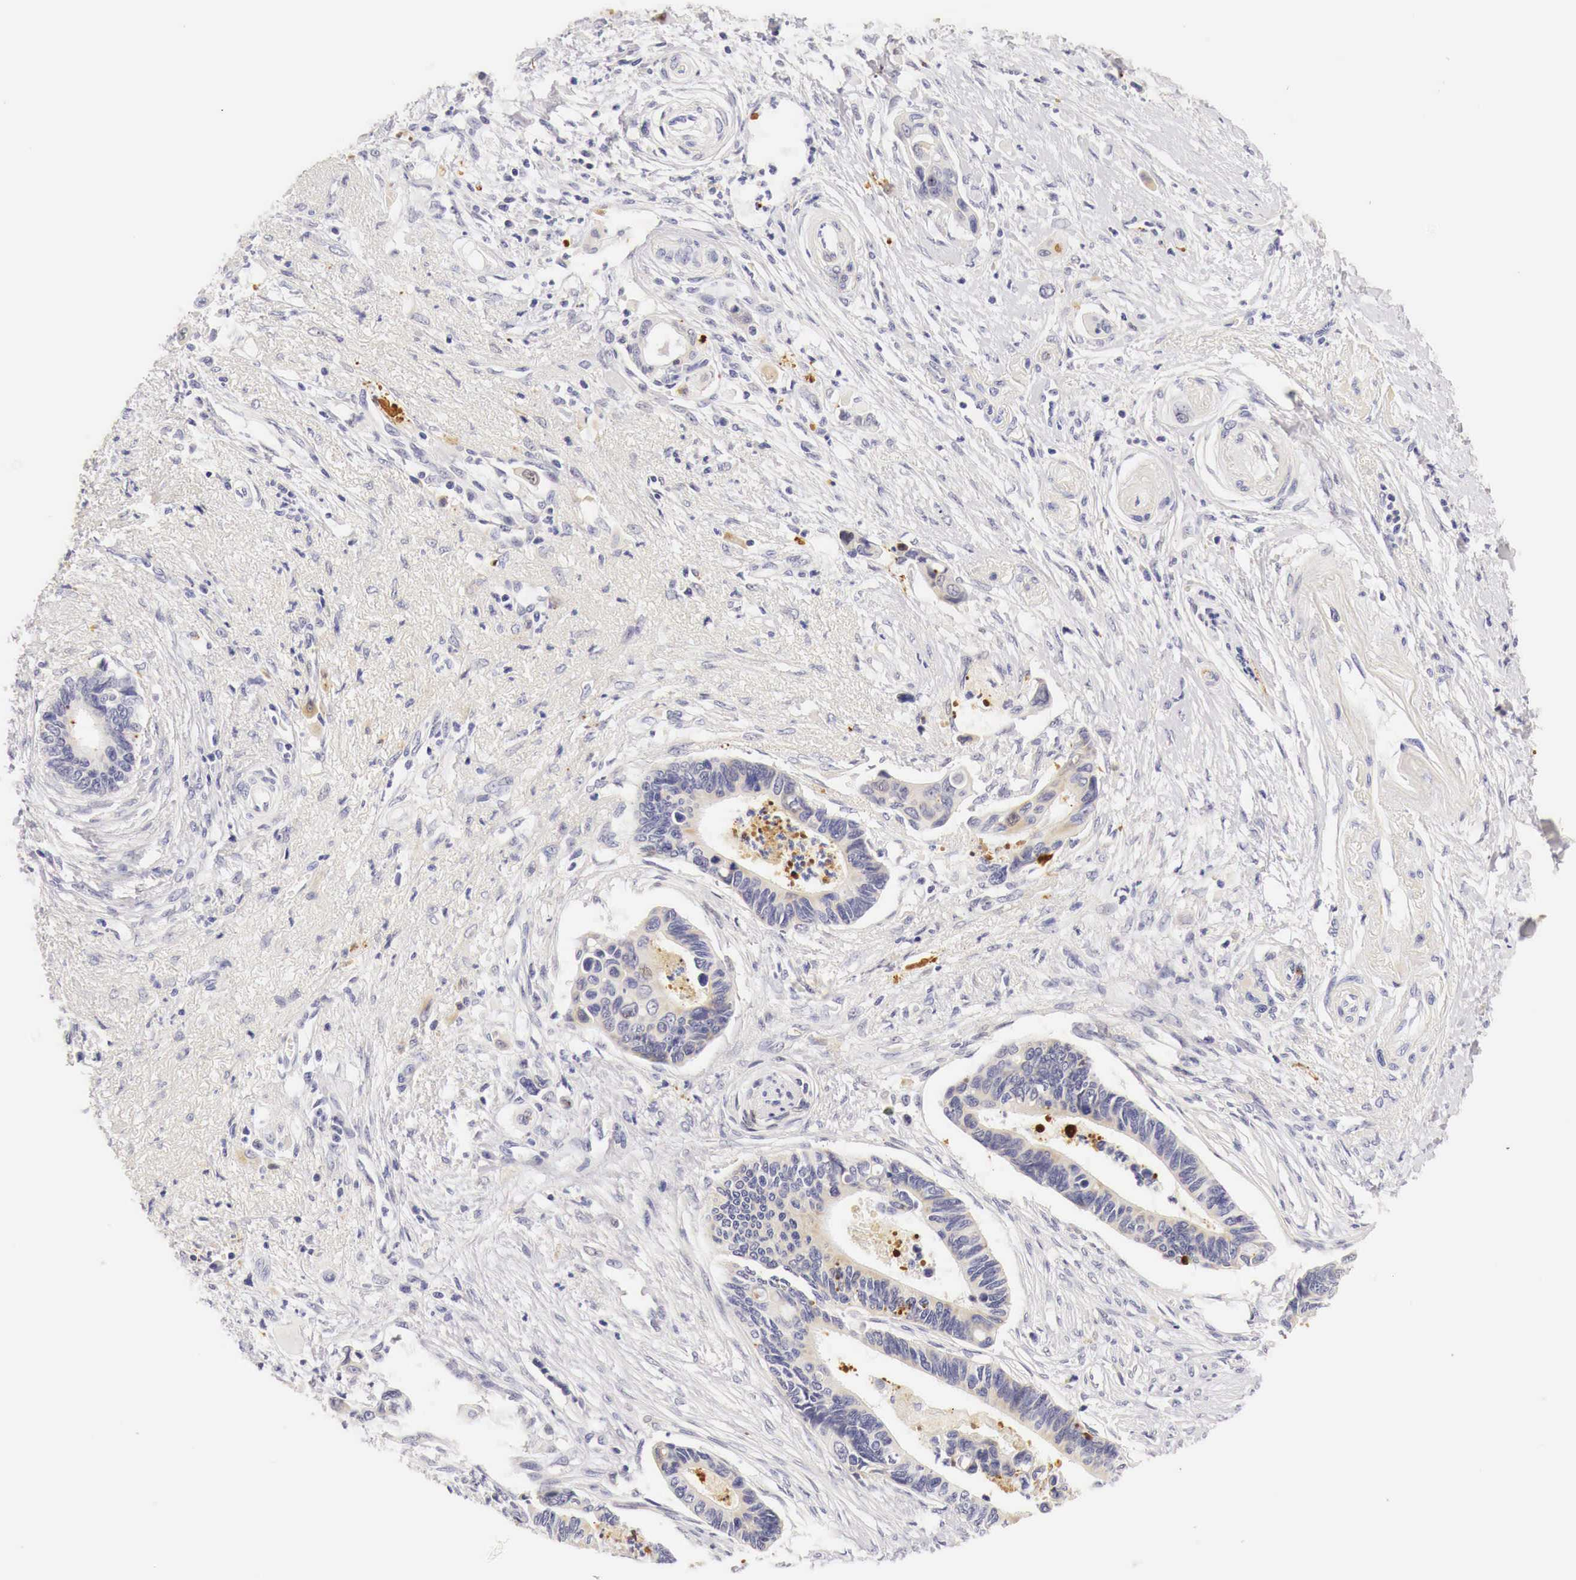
{"staining": {"intensity": "negative", "quantity": "none", "location": "none"}, "tissue": "pancreatic cancer", "cell_type": "Tumor cells", "image_type": "cancer", "snomed": [{"axis": "morphology", "description": "Adenocarcinoma, NOS"}, {"axis": "topography", "description": "Pancreas"}], "caption": "IHC image of pancreatic cancer stained for a protein (brown), which displays no positivity in tumor cells.", "gene": "CASP3", "patient": {"sex": "female", "age": 70}}